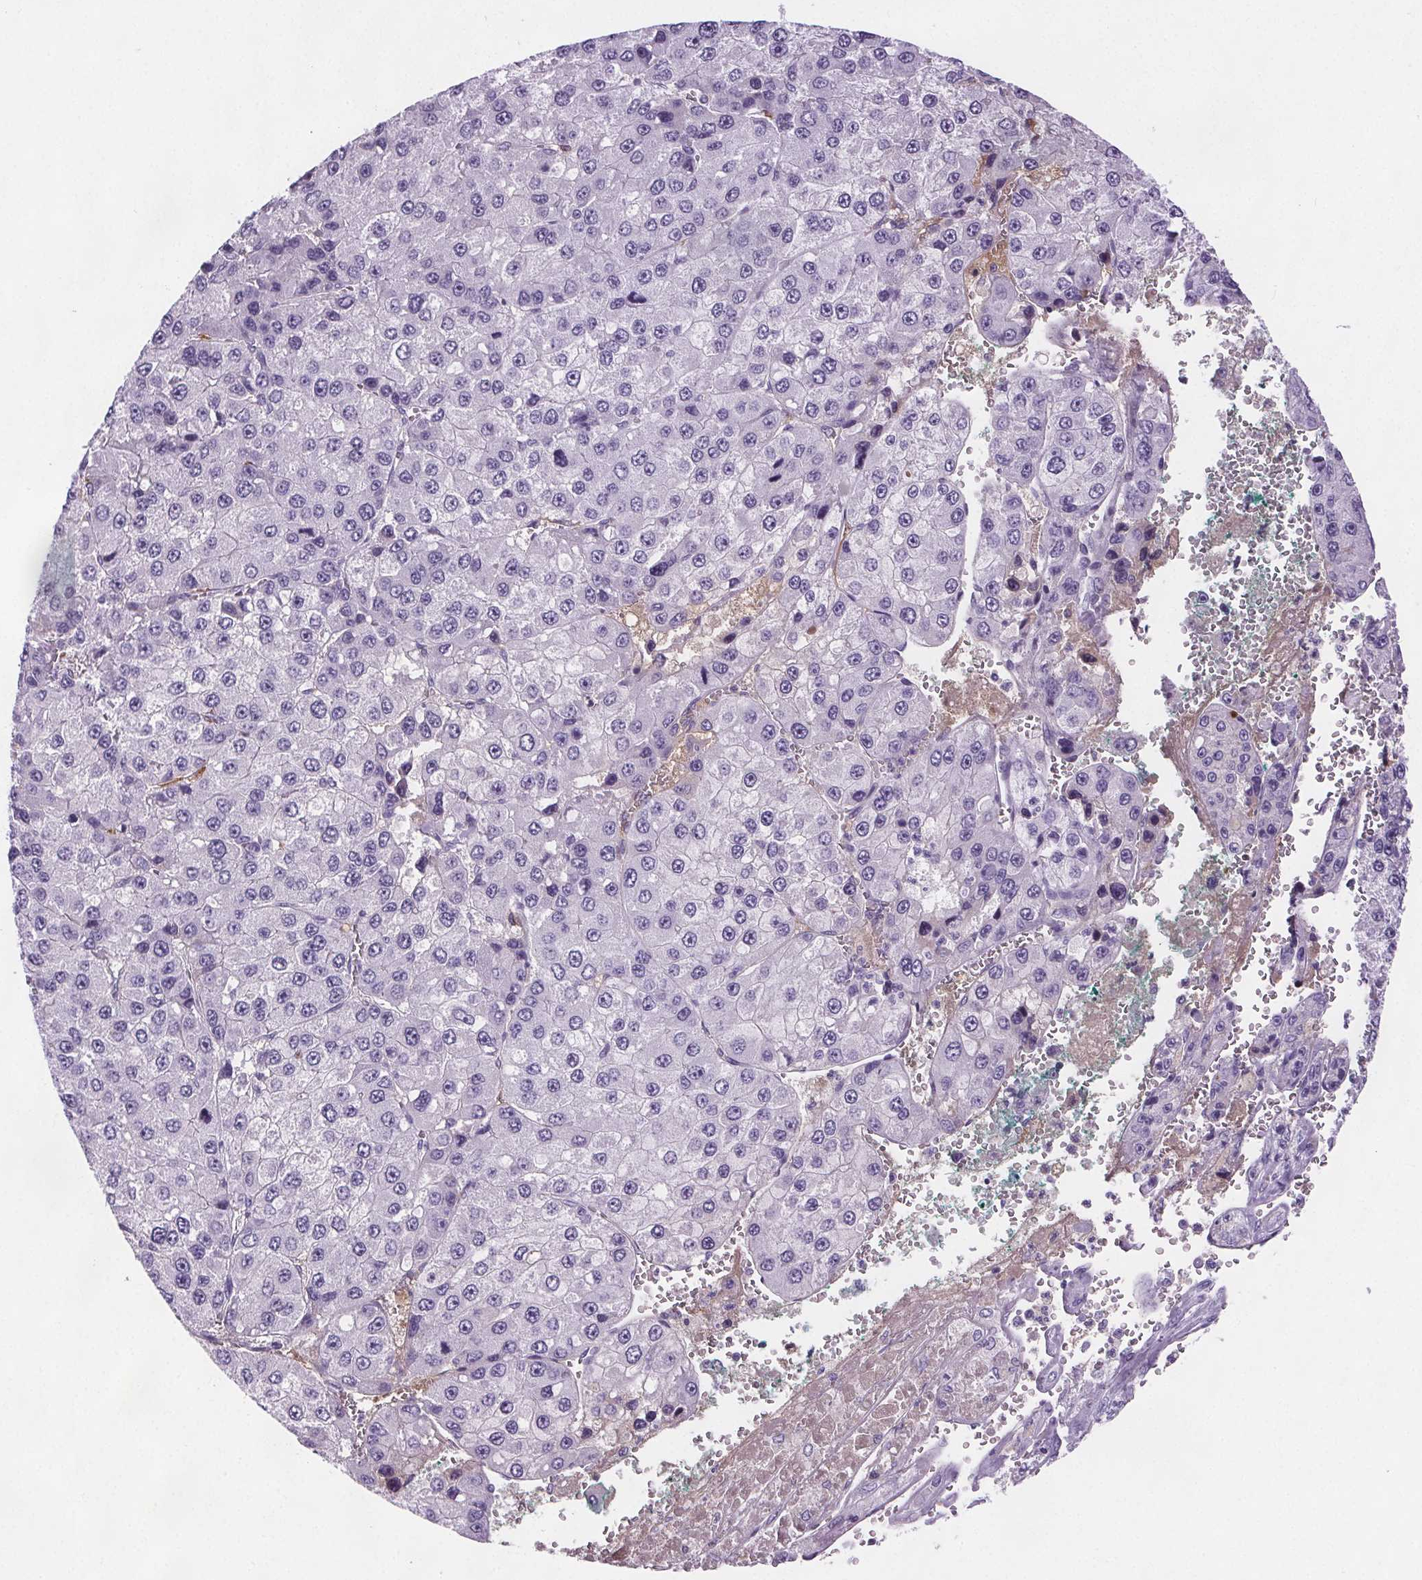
{"staining": {"intensity": "negative", "quantity": "none", "location": "none"}, "tissue": "liver cancer", "cell_type": "Tumor cells", "image_type": "cancer", "snomed": [{"axis": "morphology", "description": "Carcinoma, Hepatocellular, NOS"}, {"axis": "topography", "description": "Liver"}], "caption": "A micrograph of liver cancer stained for a protein demonstrates no brown staining in tumor cells.", "gene": "CD5L", "patient": {"sex": "female", "age": 73}}